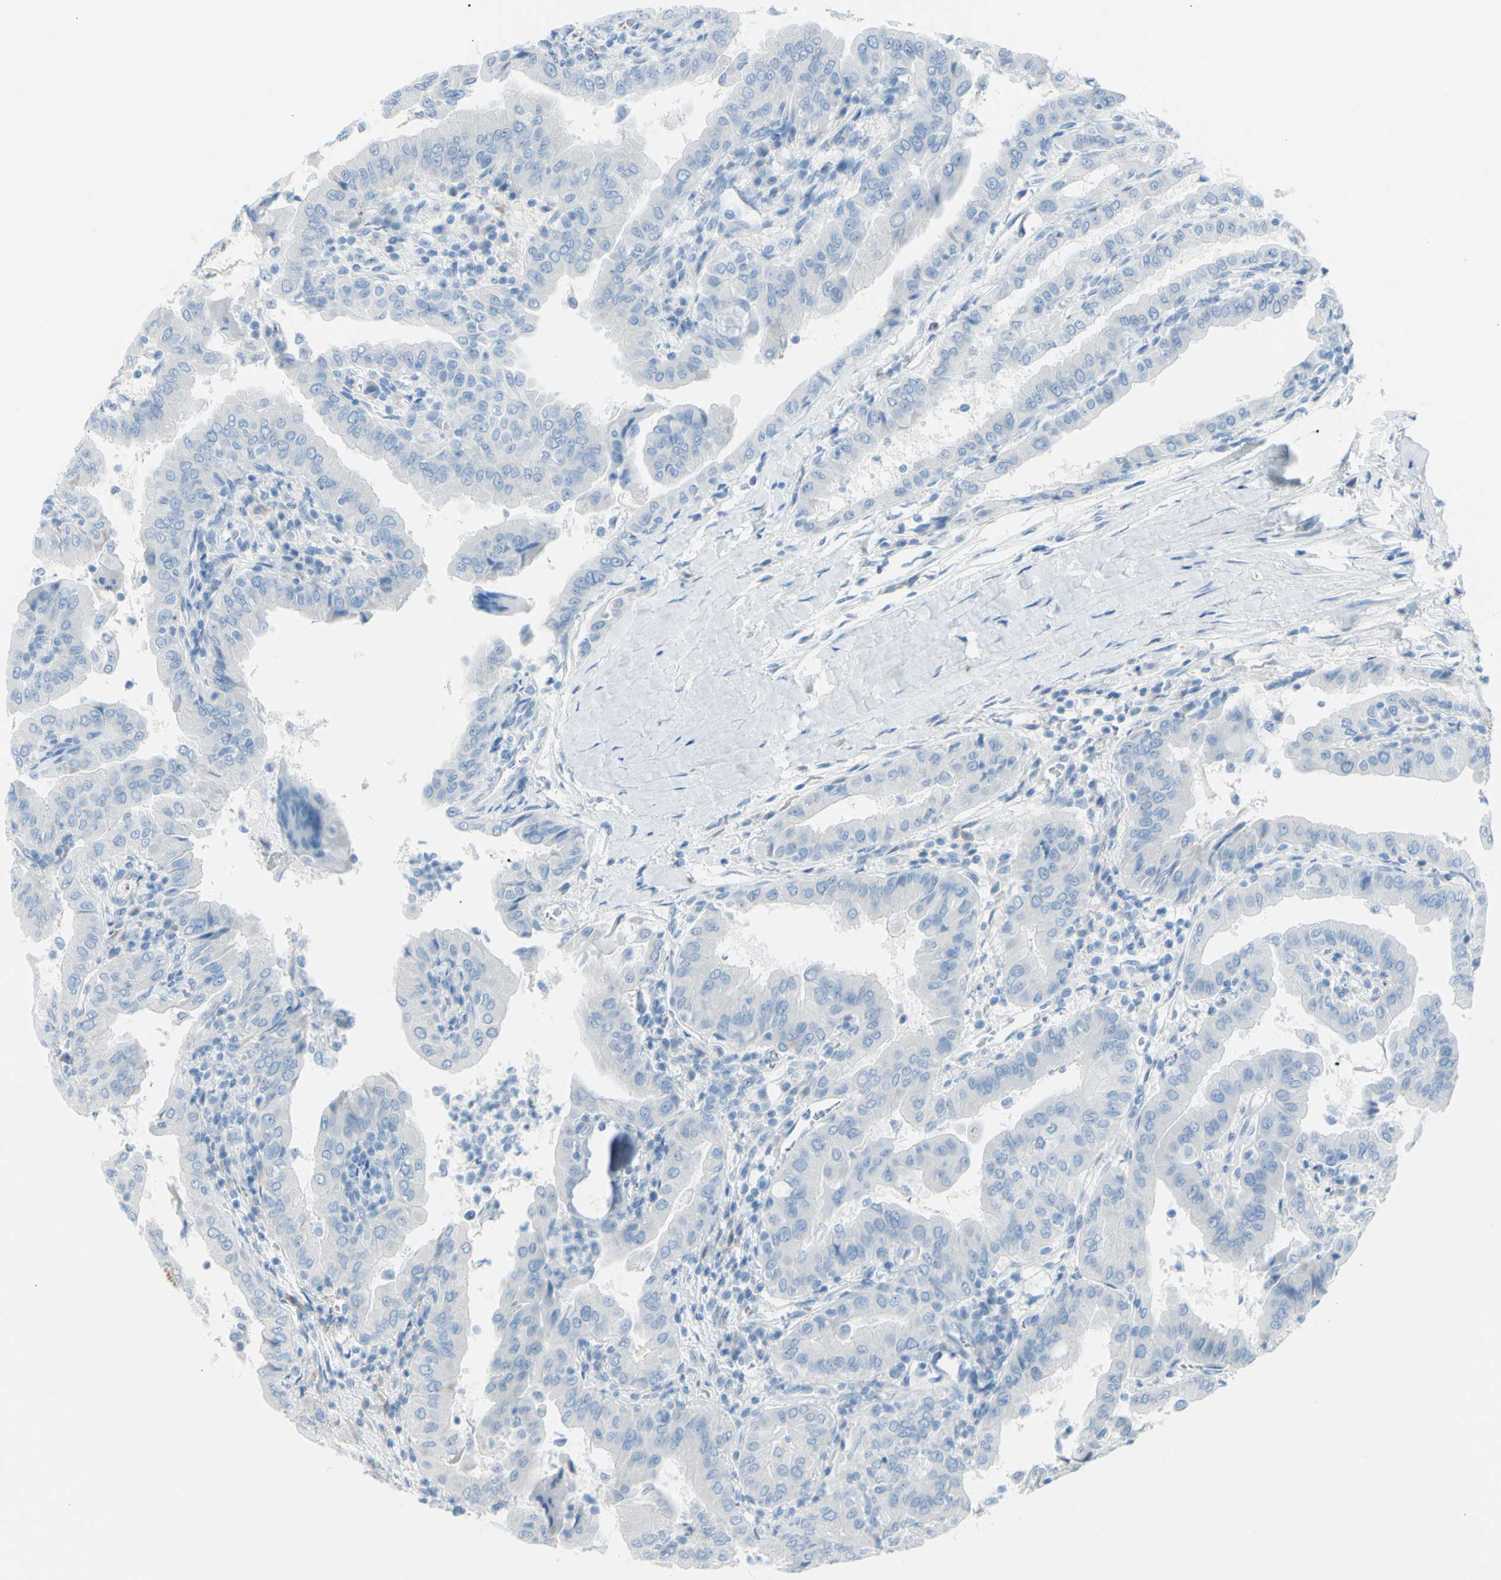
{"staining": {"intensity": "negative", "quantity": "none", "location": "none"}, "tissue": "thyroid cancer", "cell_type": "Tumor cells", "image_type": "cancer", "snomed": [{"axis": "morphology", "description": "Papillary adenocarcinoma, NOS"}, {"axis": "topography", "description": "Thyroid gland"}], "caption": "This is an IHC image of human thyroid cancer. There is no expression in tumor cells.", "gene": "TFPI2", "patient": {"sex": "male", "age": 33}}